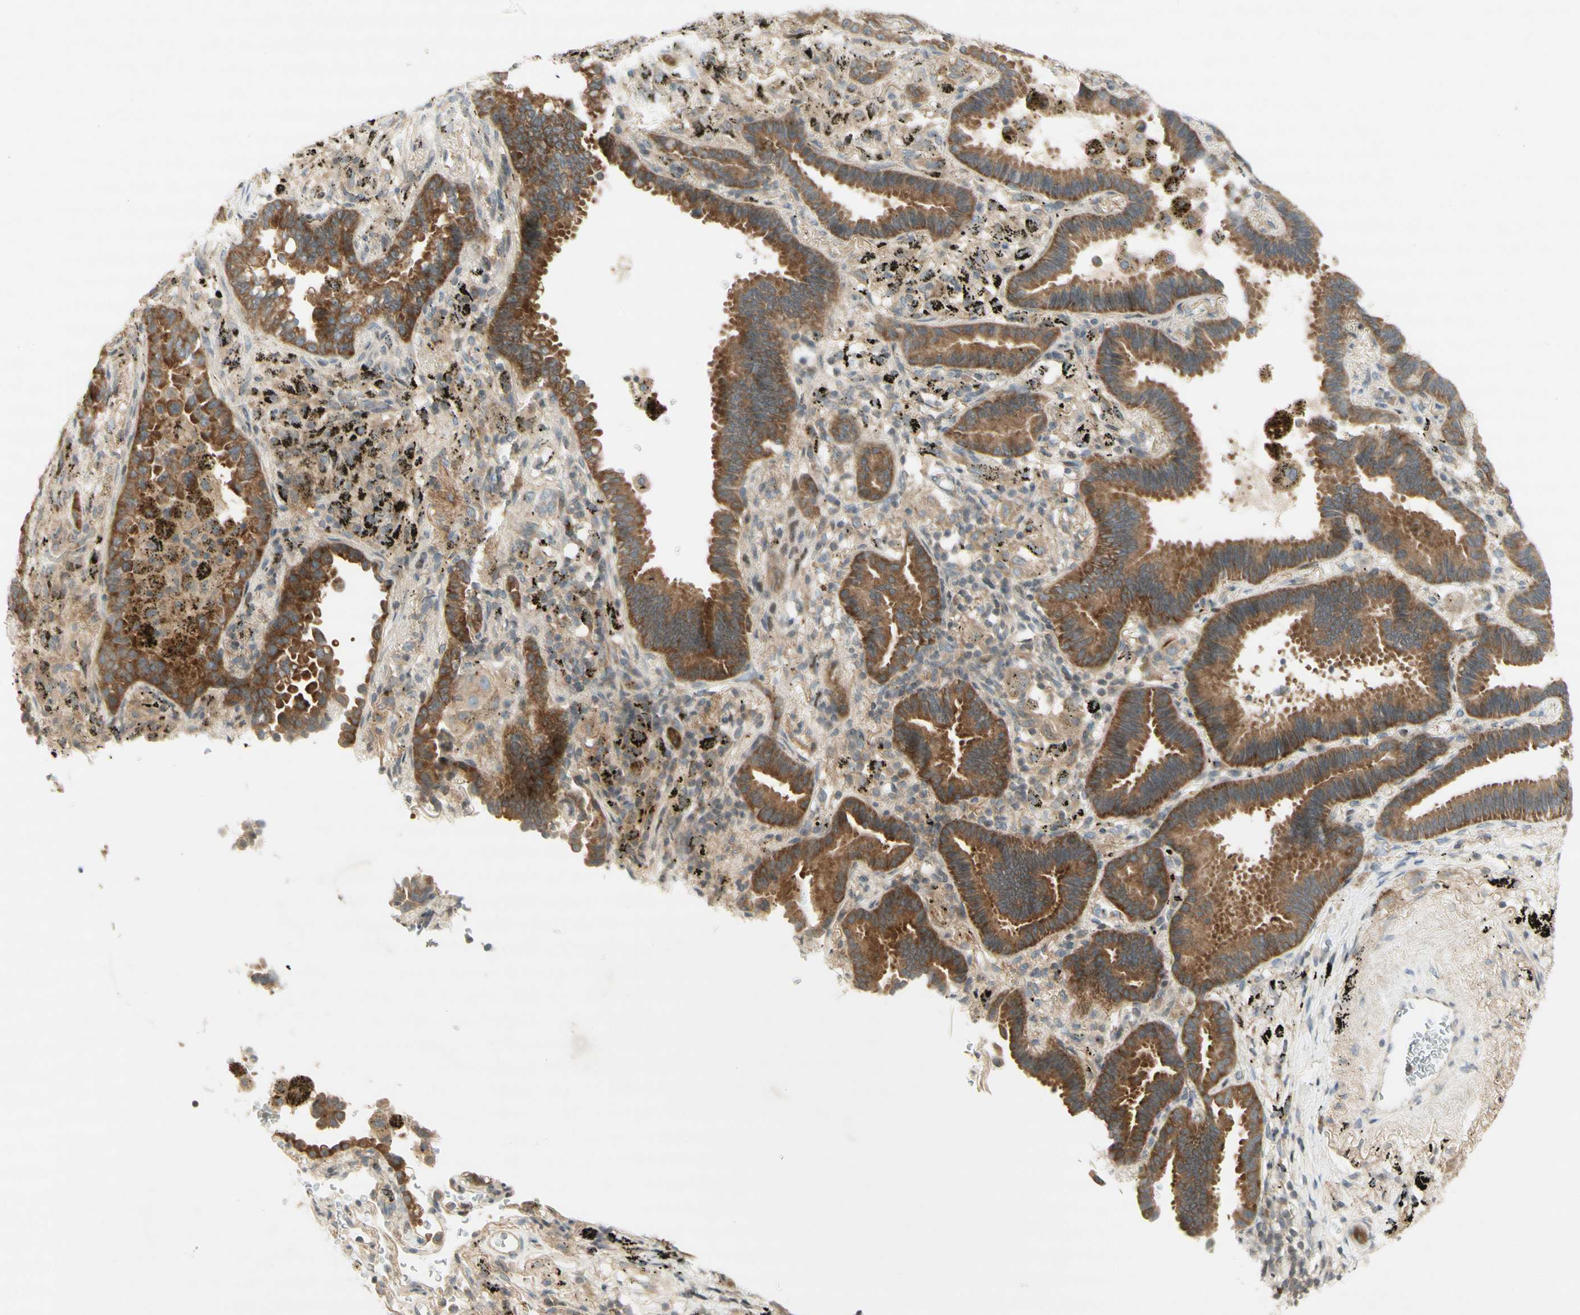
{"staining": {"intensity": "moderate", "quantity": ">75%", "location": "cytoplasmic/membranous"}, "tissue": "lung cancer", "cell_type": "Tumor cells", "image_type": "cancer", "snomed": [{"axis": "morphology", "description": "Normal tissue, NOS"}, {"axis": "morphology", "description": "Adenocarcinoma, NOS"}, {"axis": "topography", "description": "Lung"}], "caption": "Protein analysis of adenocarcinoma (lung) tissue reveals moderate cytoplasmic/membranous positivity in approximately >75% of tumor cells.", "gene": "ETF1", "patient": {"sex": "male", "age": 59}}